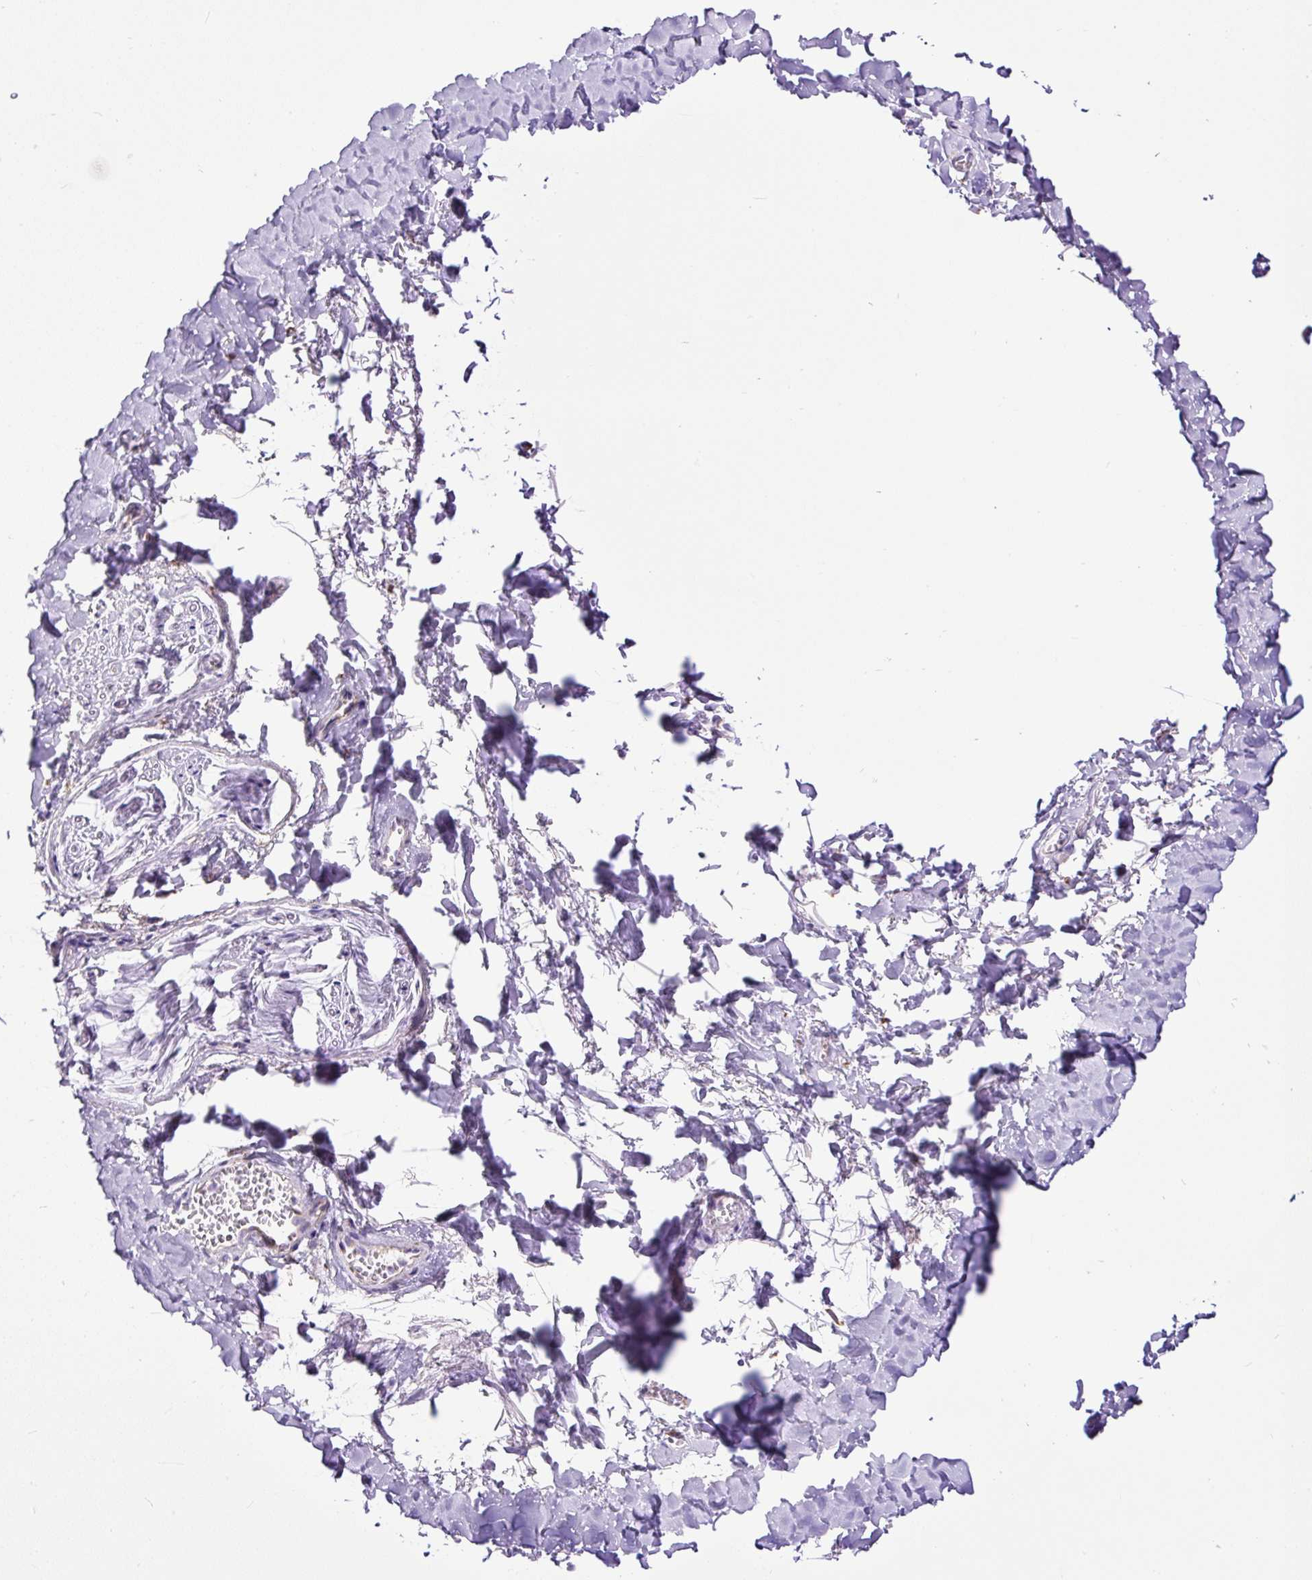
{"staining": {"intensity": "negative", "quantity": "none", "location": "none"}, "tissue": "adipose tissue", "cell_type": "Adipocytes", "image_type": "normal", "snomed": [{"axis": "morphology", "description": "Normal tissue, NOS"}, {"axis": "topography", "description": "Vulva"}, {"axis": "topography", "description": "Vagina"}, {"axis": "topography", "description": "Peripheral nerve tissue"}], "caption": "Adipocytes show no significant expression in benign adipose tissue. (IHC, brightfield microscopy, high magnification).", "gene": "DDOST", "patient": {"sex": "female", "age": 66}}